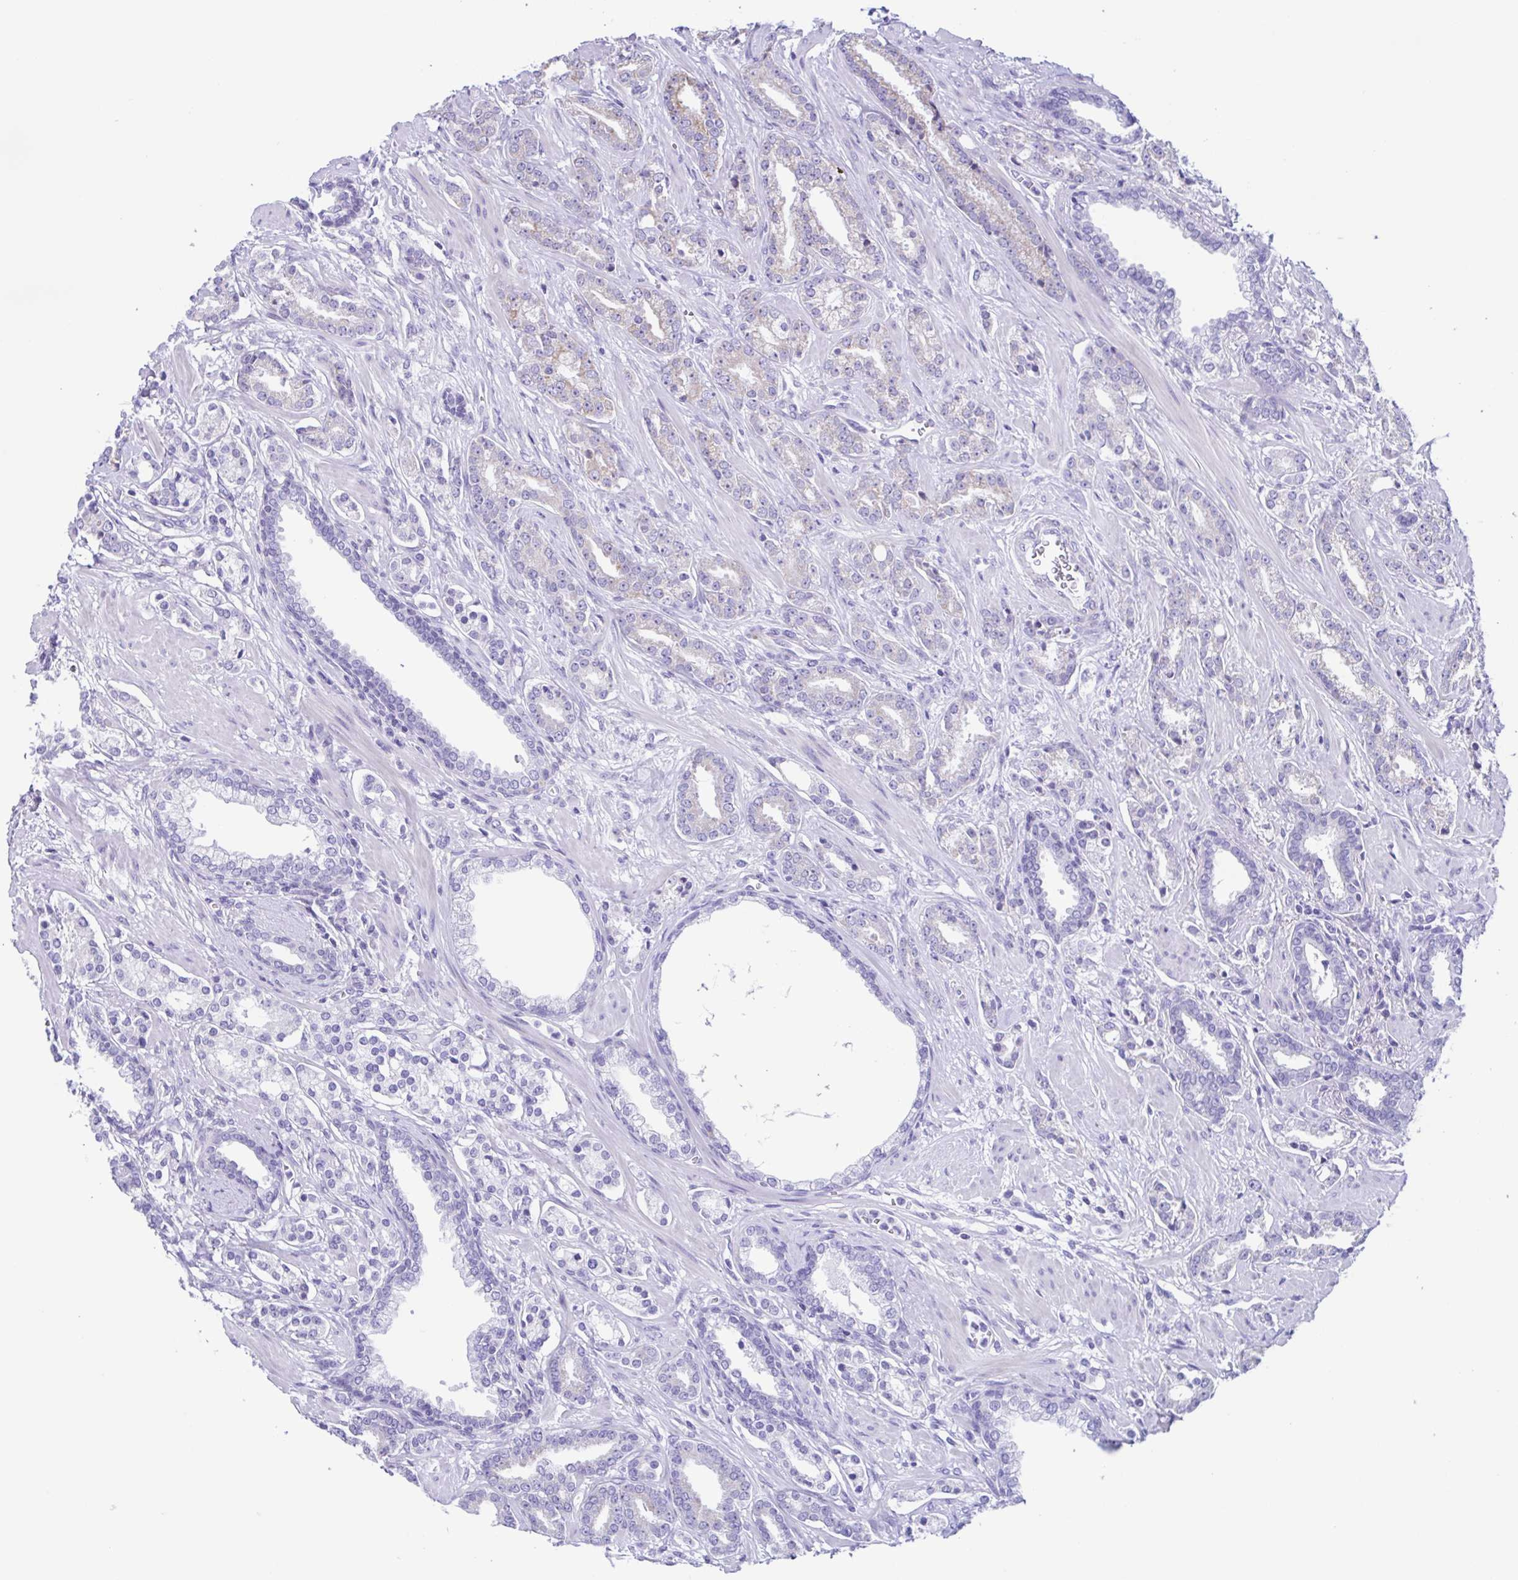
{"staining": {"intensity": "weak", "quantity": "<25%", "location": "cytoplasmic/membranous"}, "tissue": "prostate cancer", "cell_type": "Tumor cells", "image_type": "cancer", "snomed": [{"axis": "morphology", "description": "Adenocarcinoma, High grade"}, {"axis": "topography", "description": "Prostate"}], "caption": "IHC of adenocarcinoma (high-grade) (prostate) reveals no expression in tumor cells.", "gene": "ACTRT3", "patient": {"sex": "male", "age": 60}}